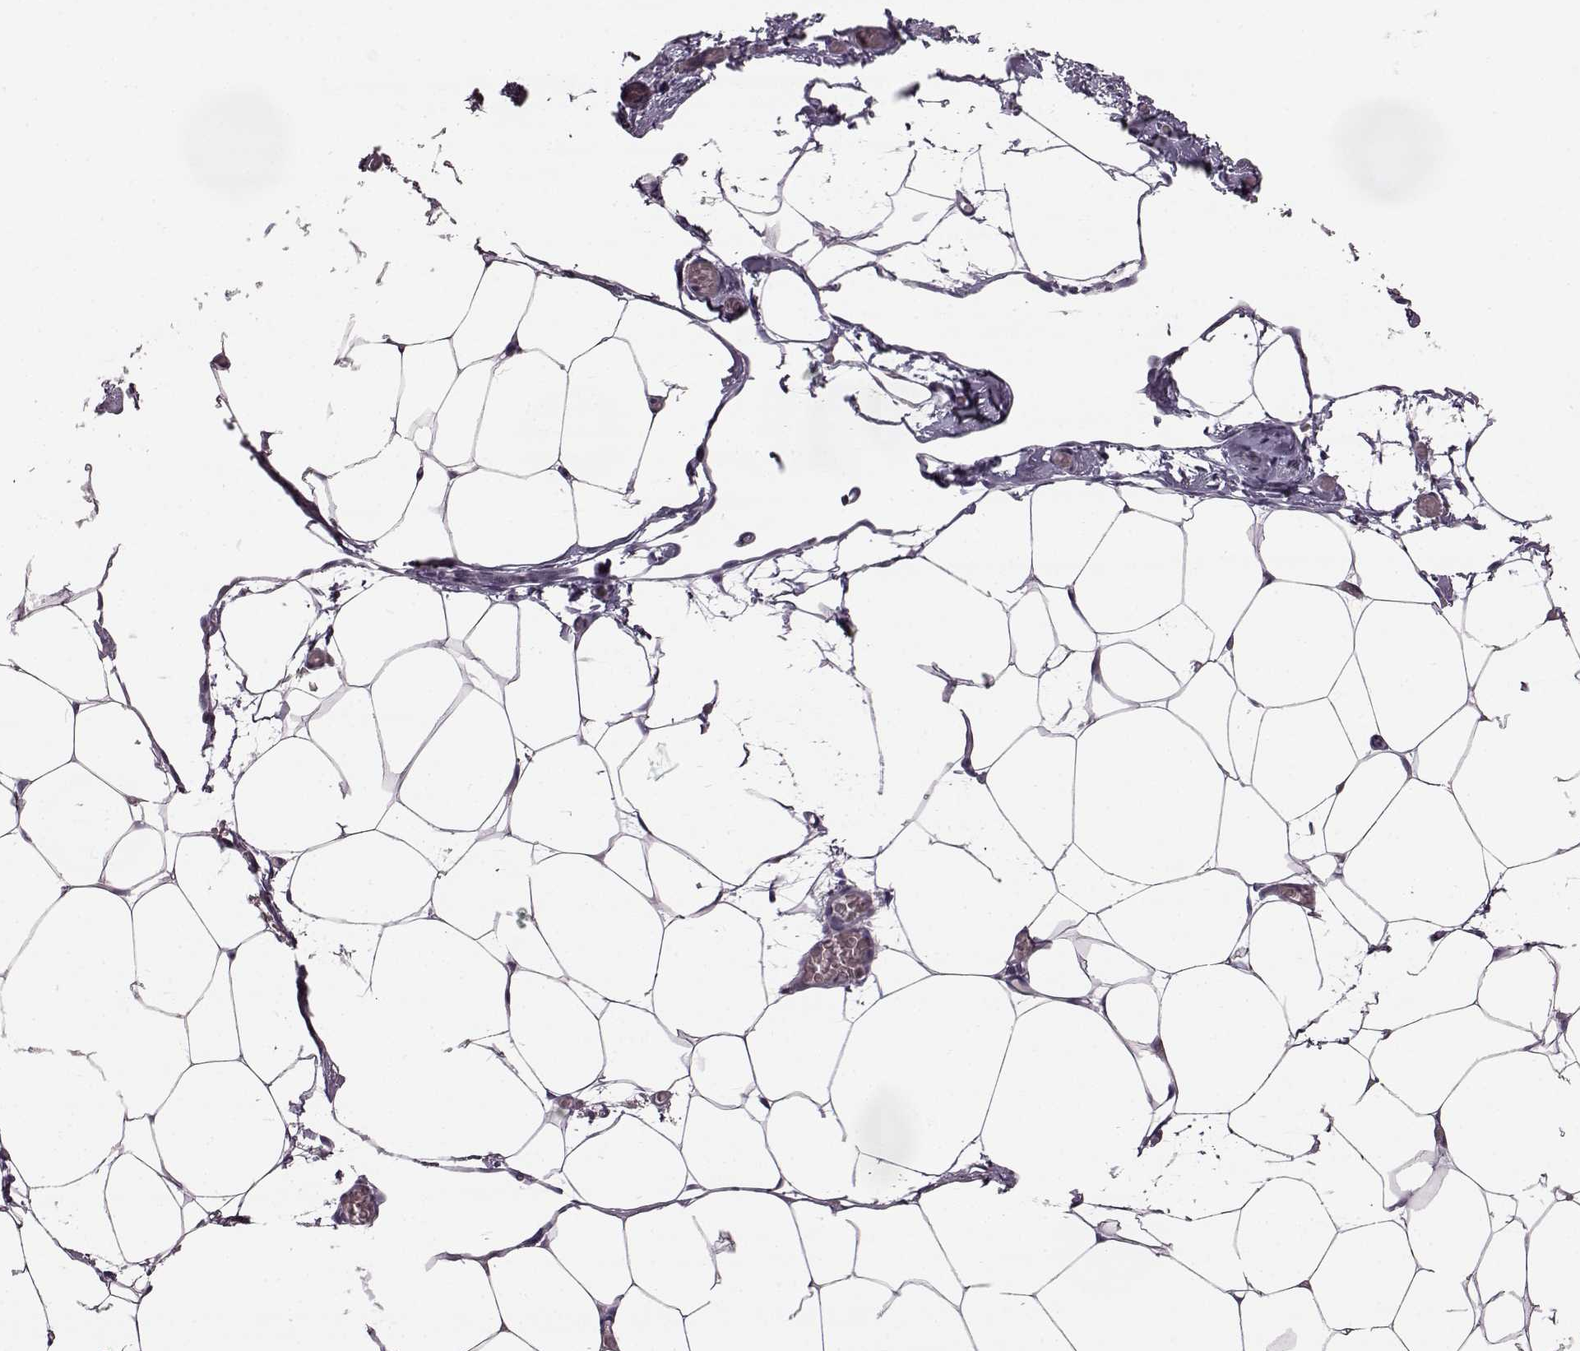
{"staining": {"intensity": "negative", "quantity": "none", "location": "none"}, "tissue": "adipose tissue", "cell_type": "Adipocytes", "image_type": "normal", "snomed": [{"axis": "morphology", "description": "Normal tissue, NOS"}, {"axis": "topography", "description": "Adipose tissue"}], "caption": "Adipocytes show no significant protein positivity in benign adipose tissue. (DAB (3,3'-diaminobenzidine) IHC visualized using brightfield microscopy, high magnification).", "gene": "ODAD4", "patient": {"sex": "male", "age": 57}}